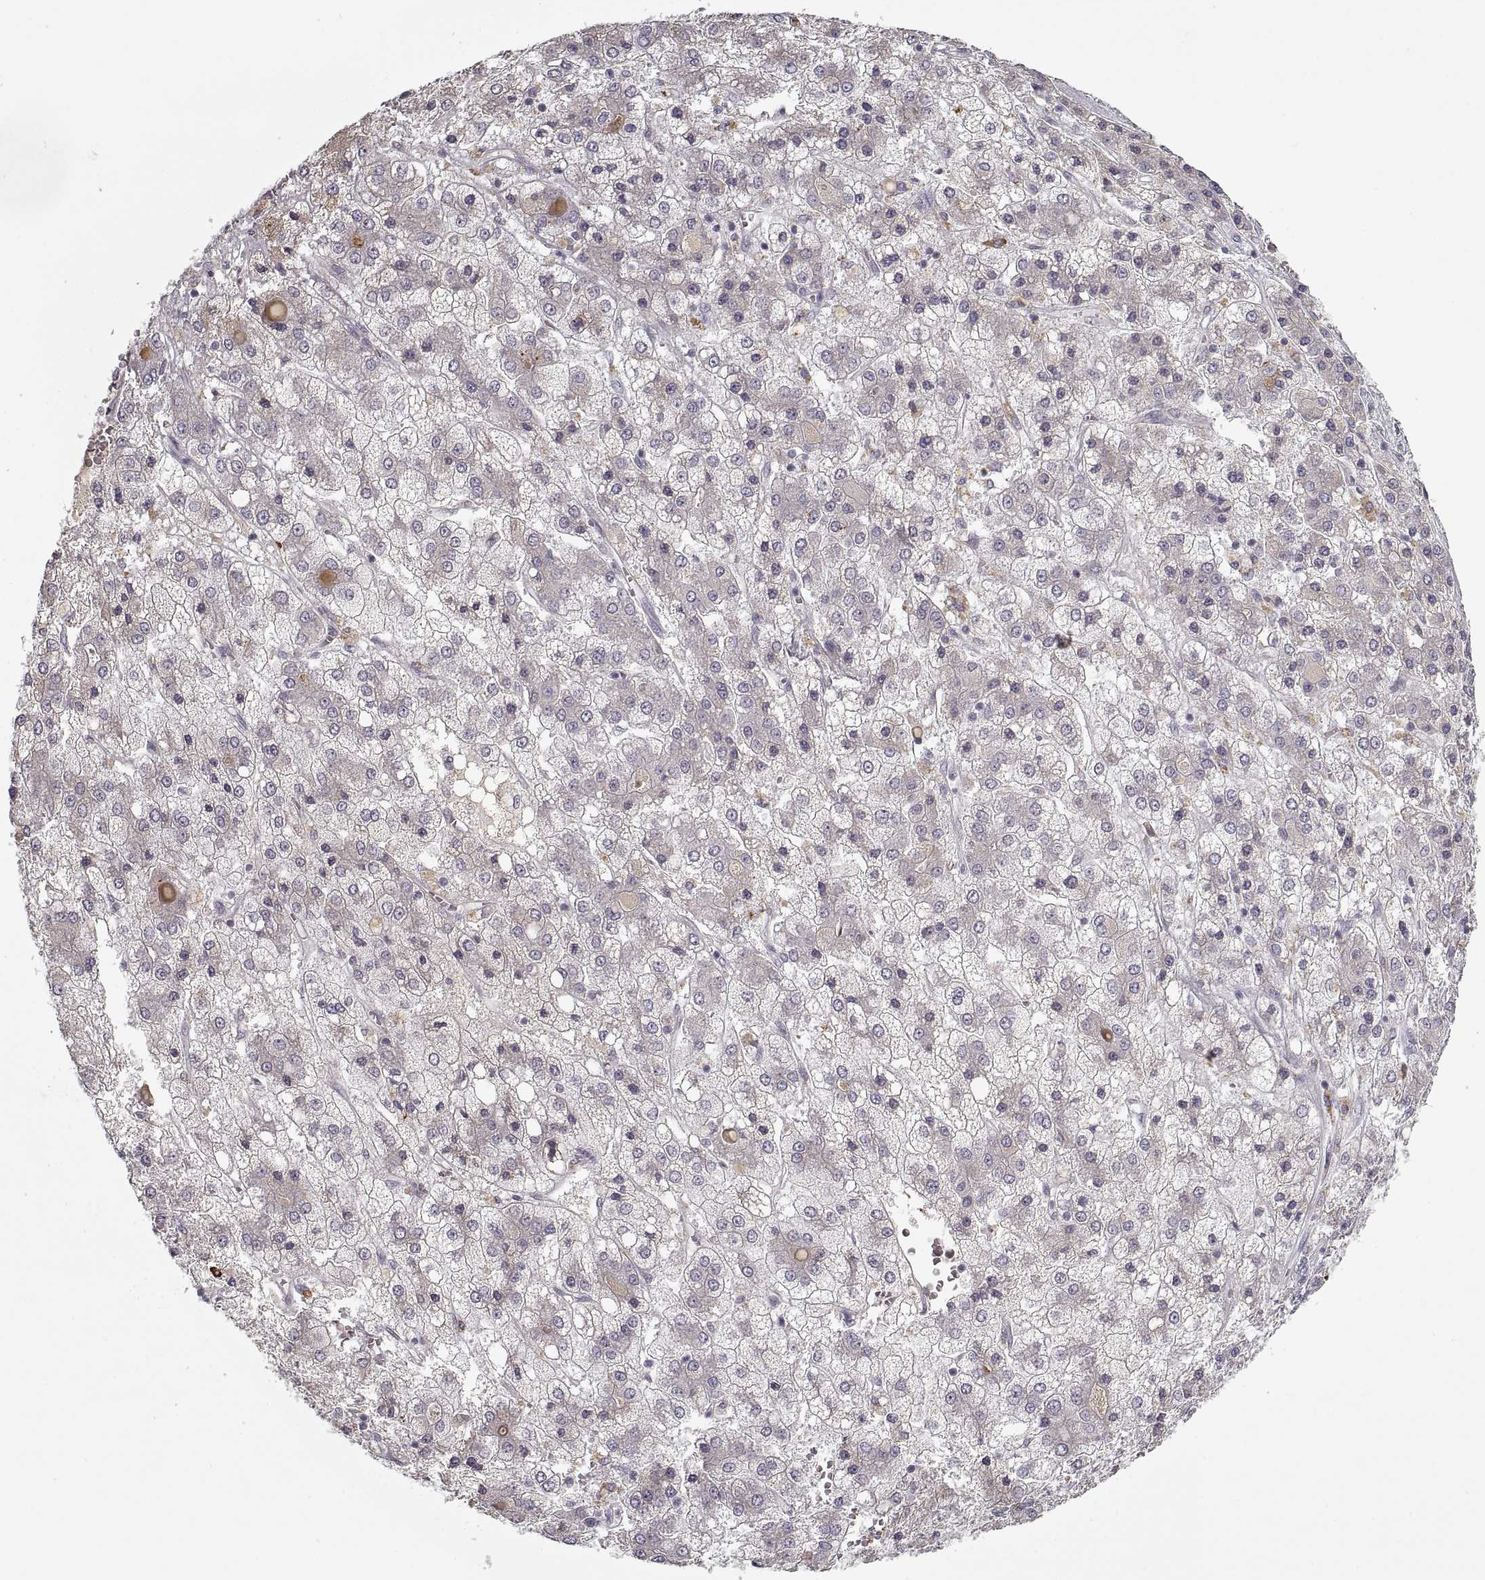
{"staining": {"intensity": "negative", "quantity": "none", "location": "none"}, "tissue": "liver cancer", "cell_type": "Tumor cells", "image_type": "cancer", "snomed": [{"axis": "morphology", "description": "Carcinoma, Hepatocellular, NOS"}, {"axis": "topography", "description": "Liver"}], "caption": "The image exhibits no staining of tumor cells in hepatocellular carcinoma (liver). (DAB immunohistochemistry, high magnification).", "gene": "GAD2", "patient": {"sex": "male", "age": 73}}